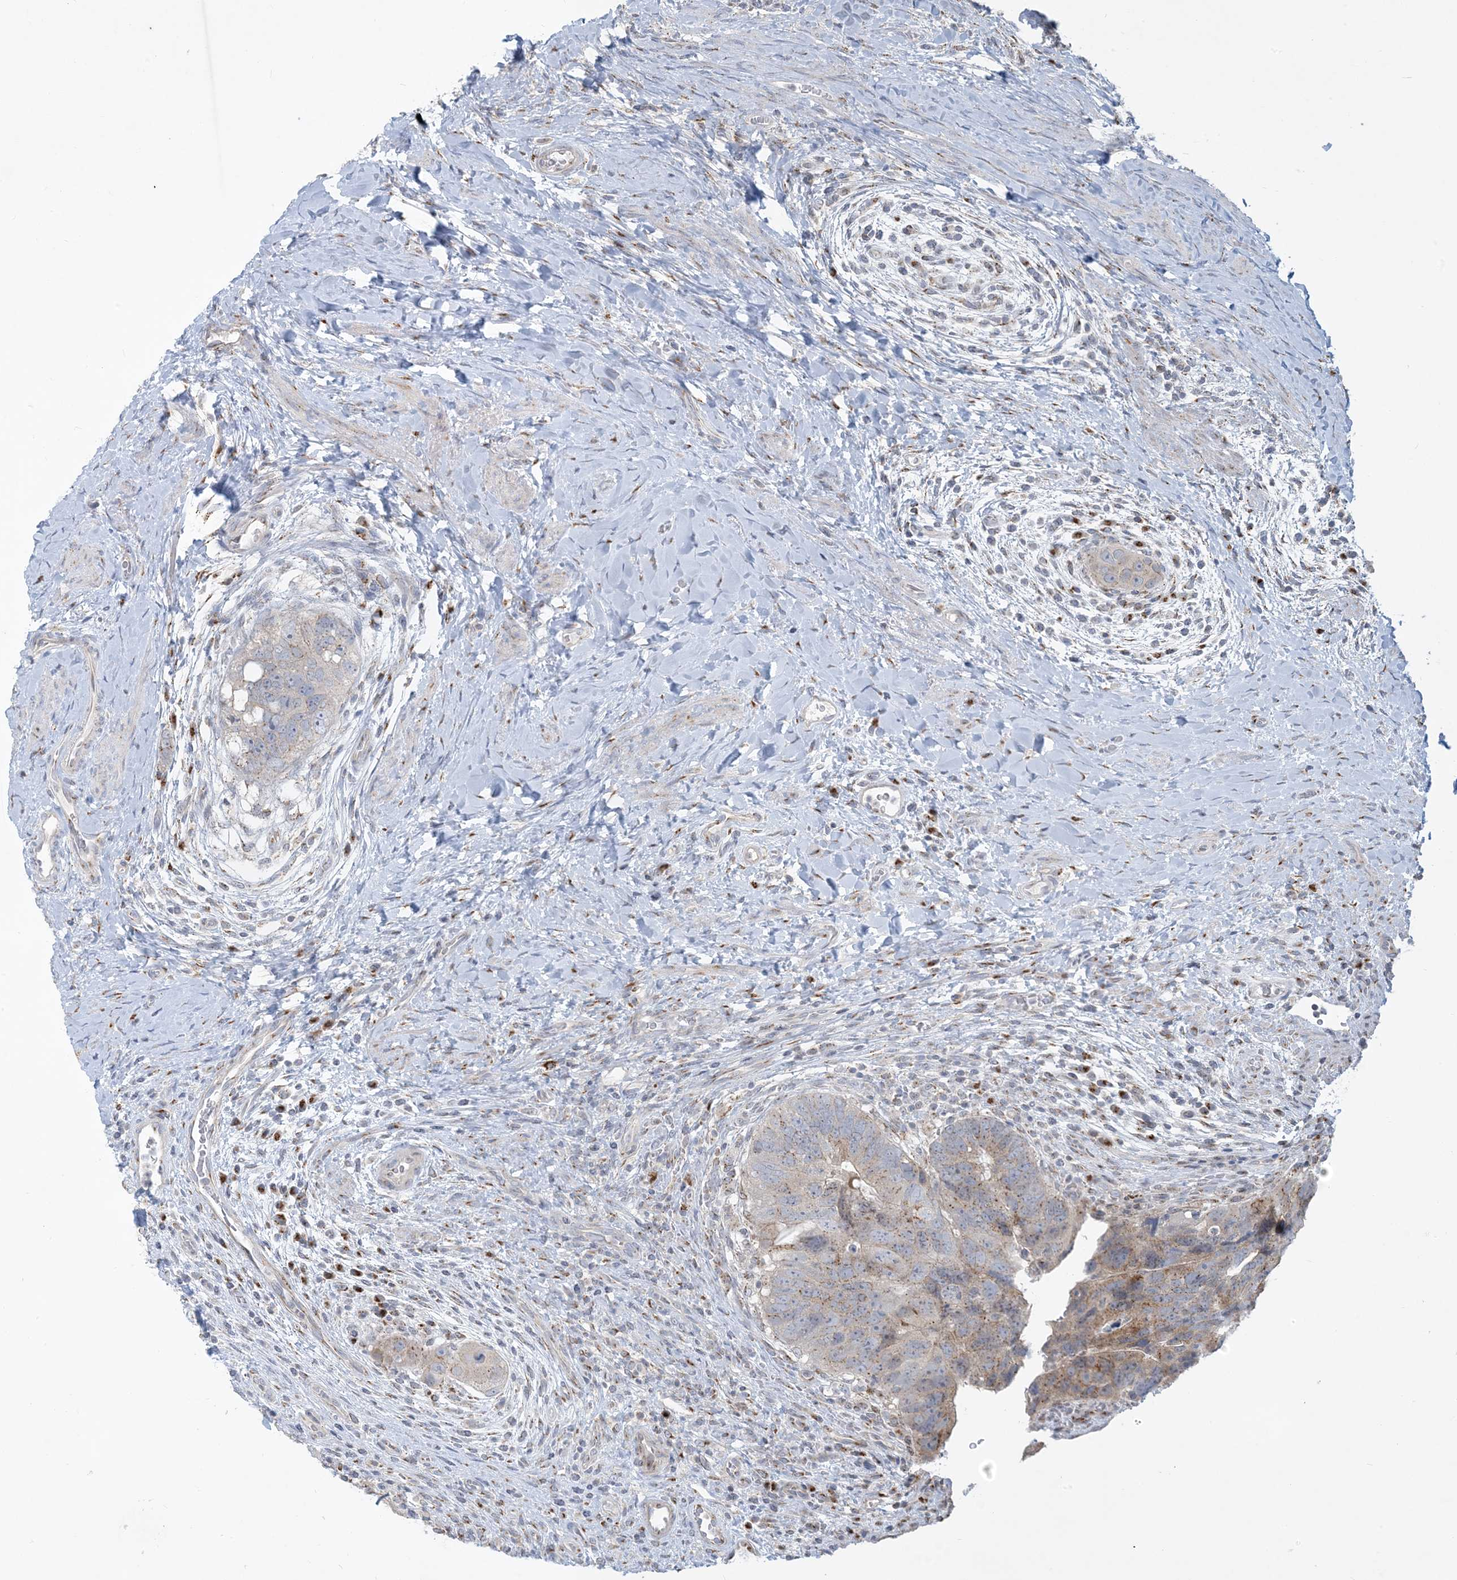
{"staining": {"intensity": "moderate", "quantity": "<25%", "location": "cytoplasmic/membranous"}, "tissue": "colorectal cancer", "cell_type": "Tumor cells", "image_type": "cancer", "snomed": [{"axis": "morphology", "description": "Adenocarcinoma, NOS"}, {"axis": "topography", "description": "Rectum"}], "caption": "This image exhibits immunohistochemistry staining of human colorectal adenocarcinoma, with low moderate cytoplasmic/membranous expression in about <25% of tumor cells.", "gene": "CCDC14", "patient": {"sex": "male", "age": 59}}